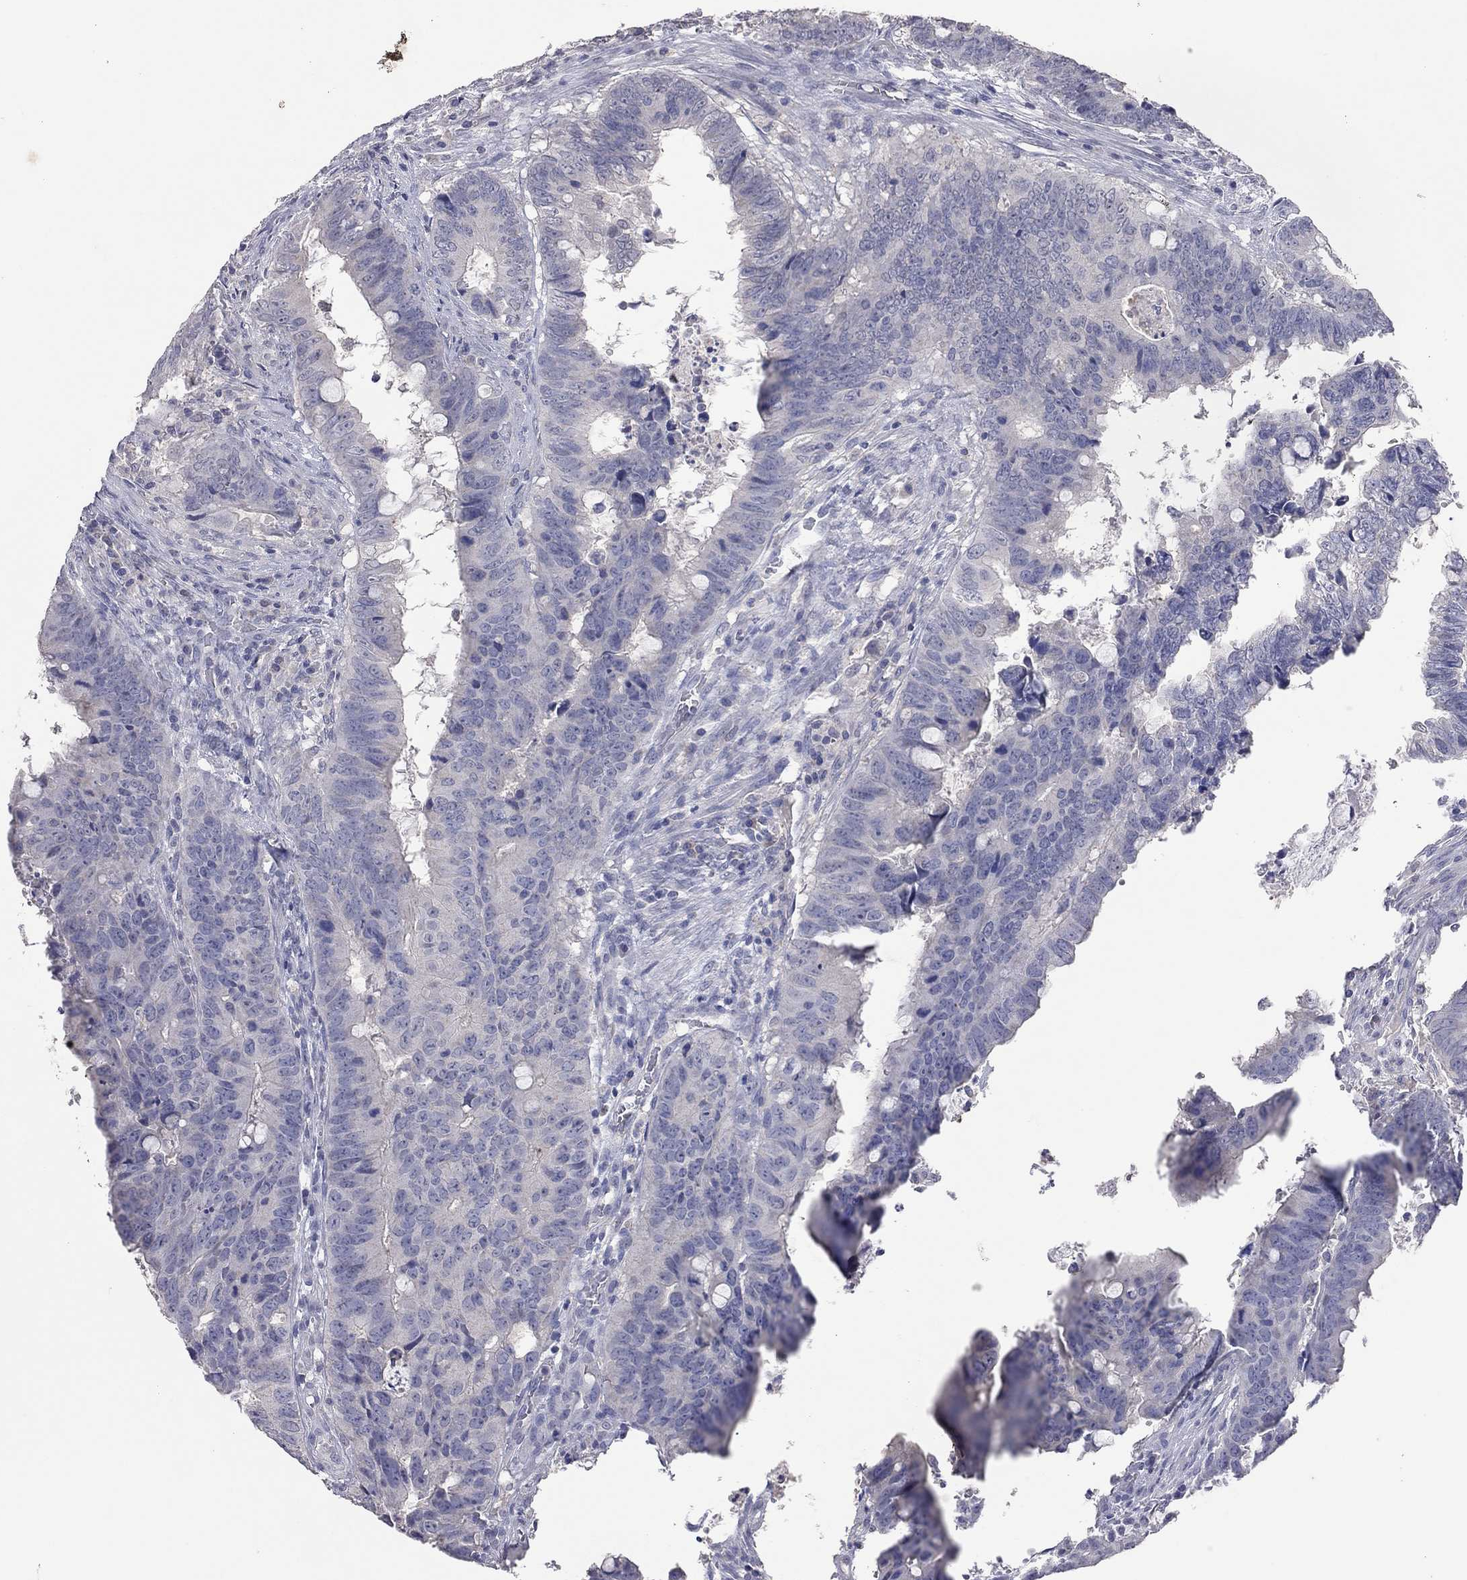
{"staining": {"intensity": "negative", "quantity": "none", "location": "none"}, "tissue": "colorectal cancer", "cell_type": "Tumor cells", "image_type": "cancer", "snomed": [{"axis": "morphology", "description": "Adenocarcinoma, NOS"}, {"axis": "topography", "description": "Colon"}], "caption": "The photomicrograph demonstrates no significant staining in tumor cells of colorectal cancer.", "gene": "MMP13", "patient": {"sex": "female", "age": 82}}